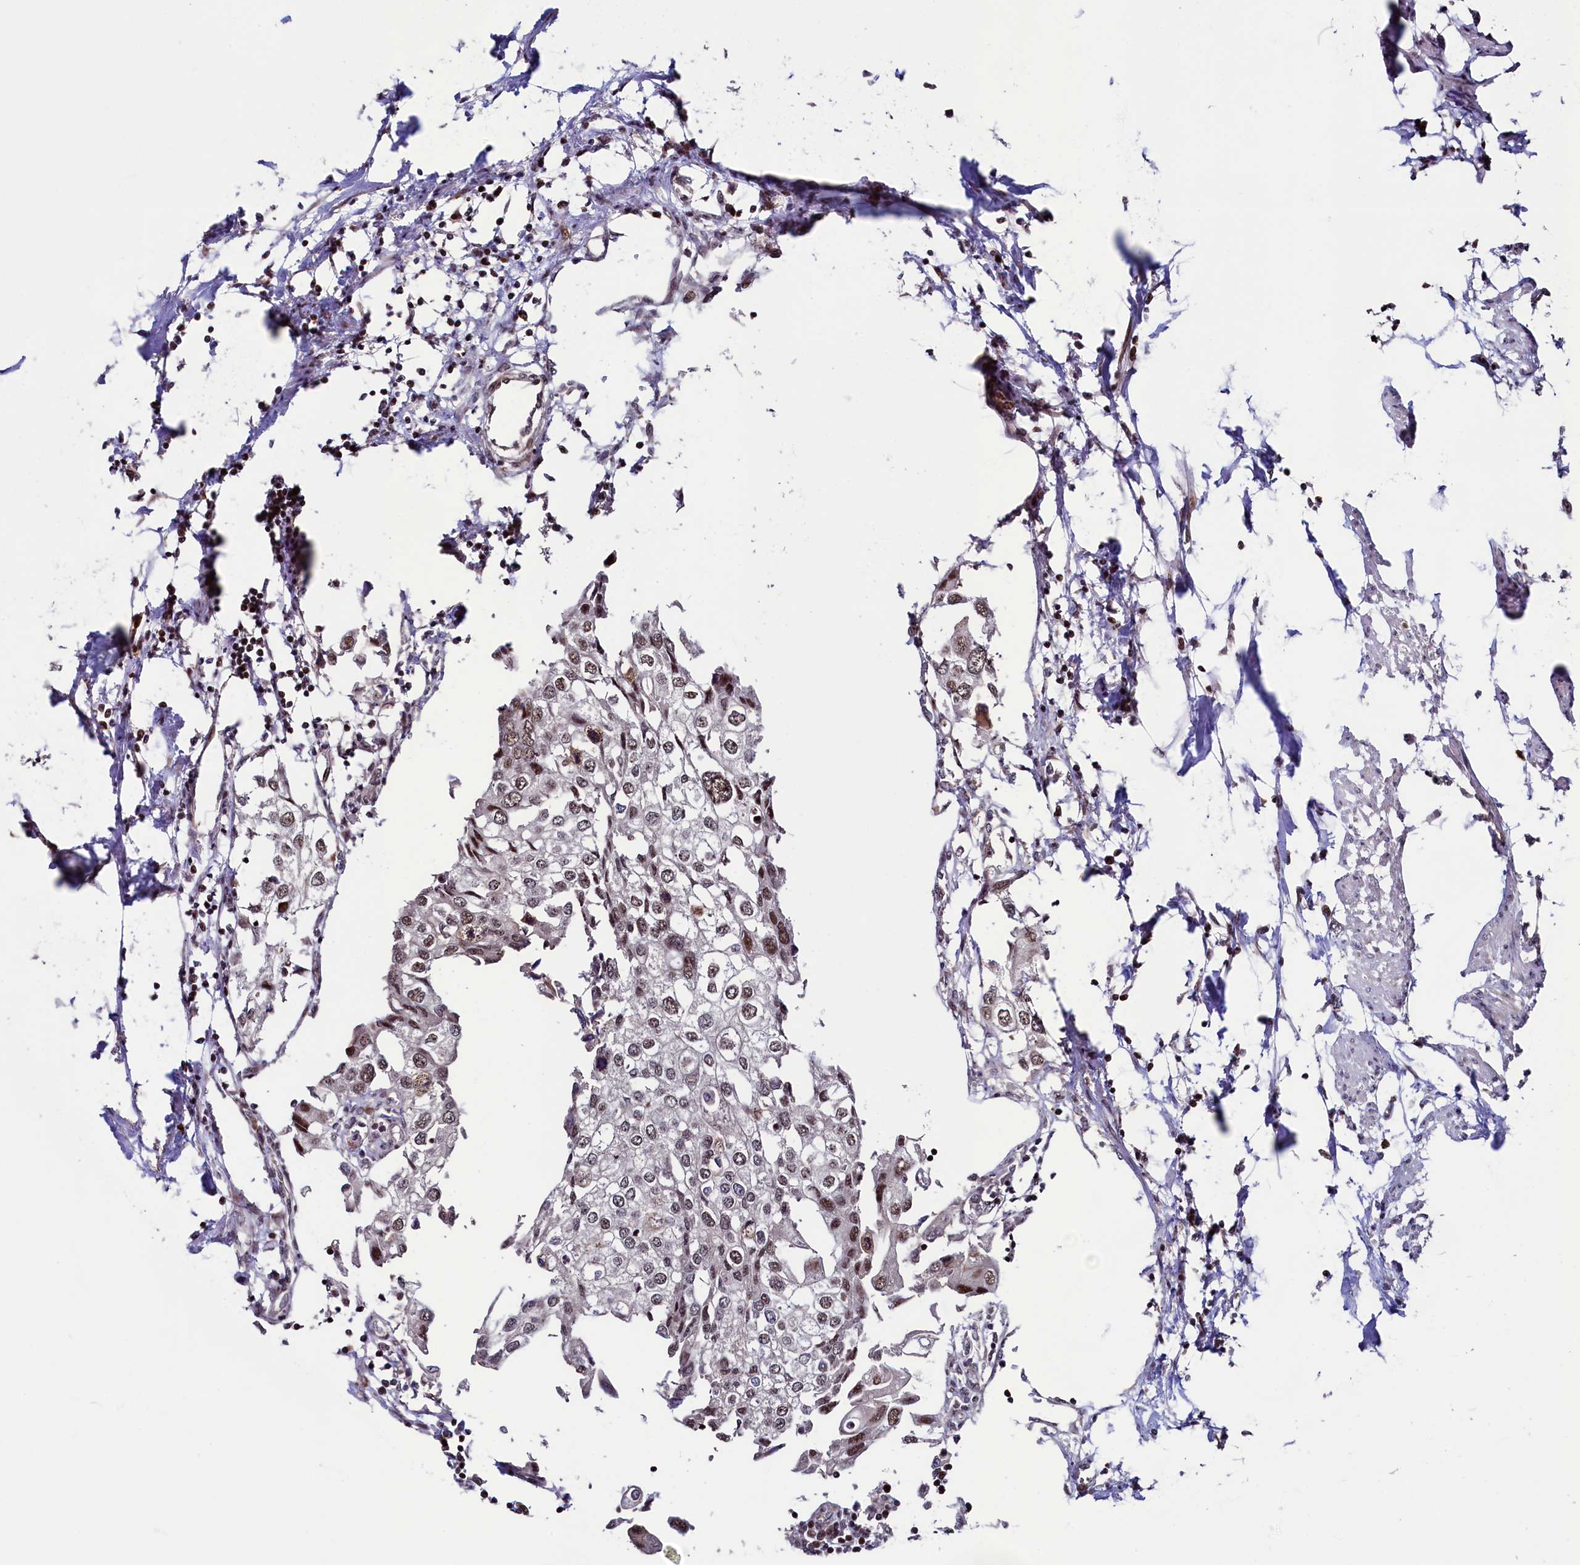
{"staining": {"intensity": "weak", "quantity": ">75%", "location": "nuclear"}, "tissue": "urothelial cancer", "cell_type": "Tumor cells", "image_type": "cancer", "snomed": [{"axis": "morphology", "description": "Urothelial carcinoma, High grade"}, {"axis": "topography", "description": "Urinary bladder"}], "caption": "Urothelial carcinoma (high-grade) tissue exhibits weak nuclear positivity in about >75% of tumor cells", "gene": "LEO1", "patient": {"sex": "male", "age": 64}}